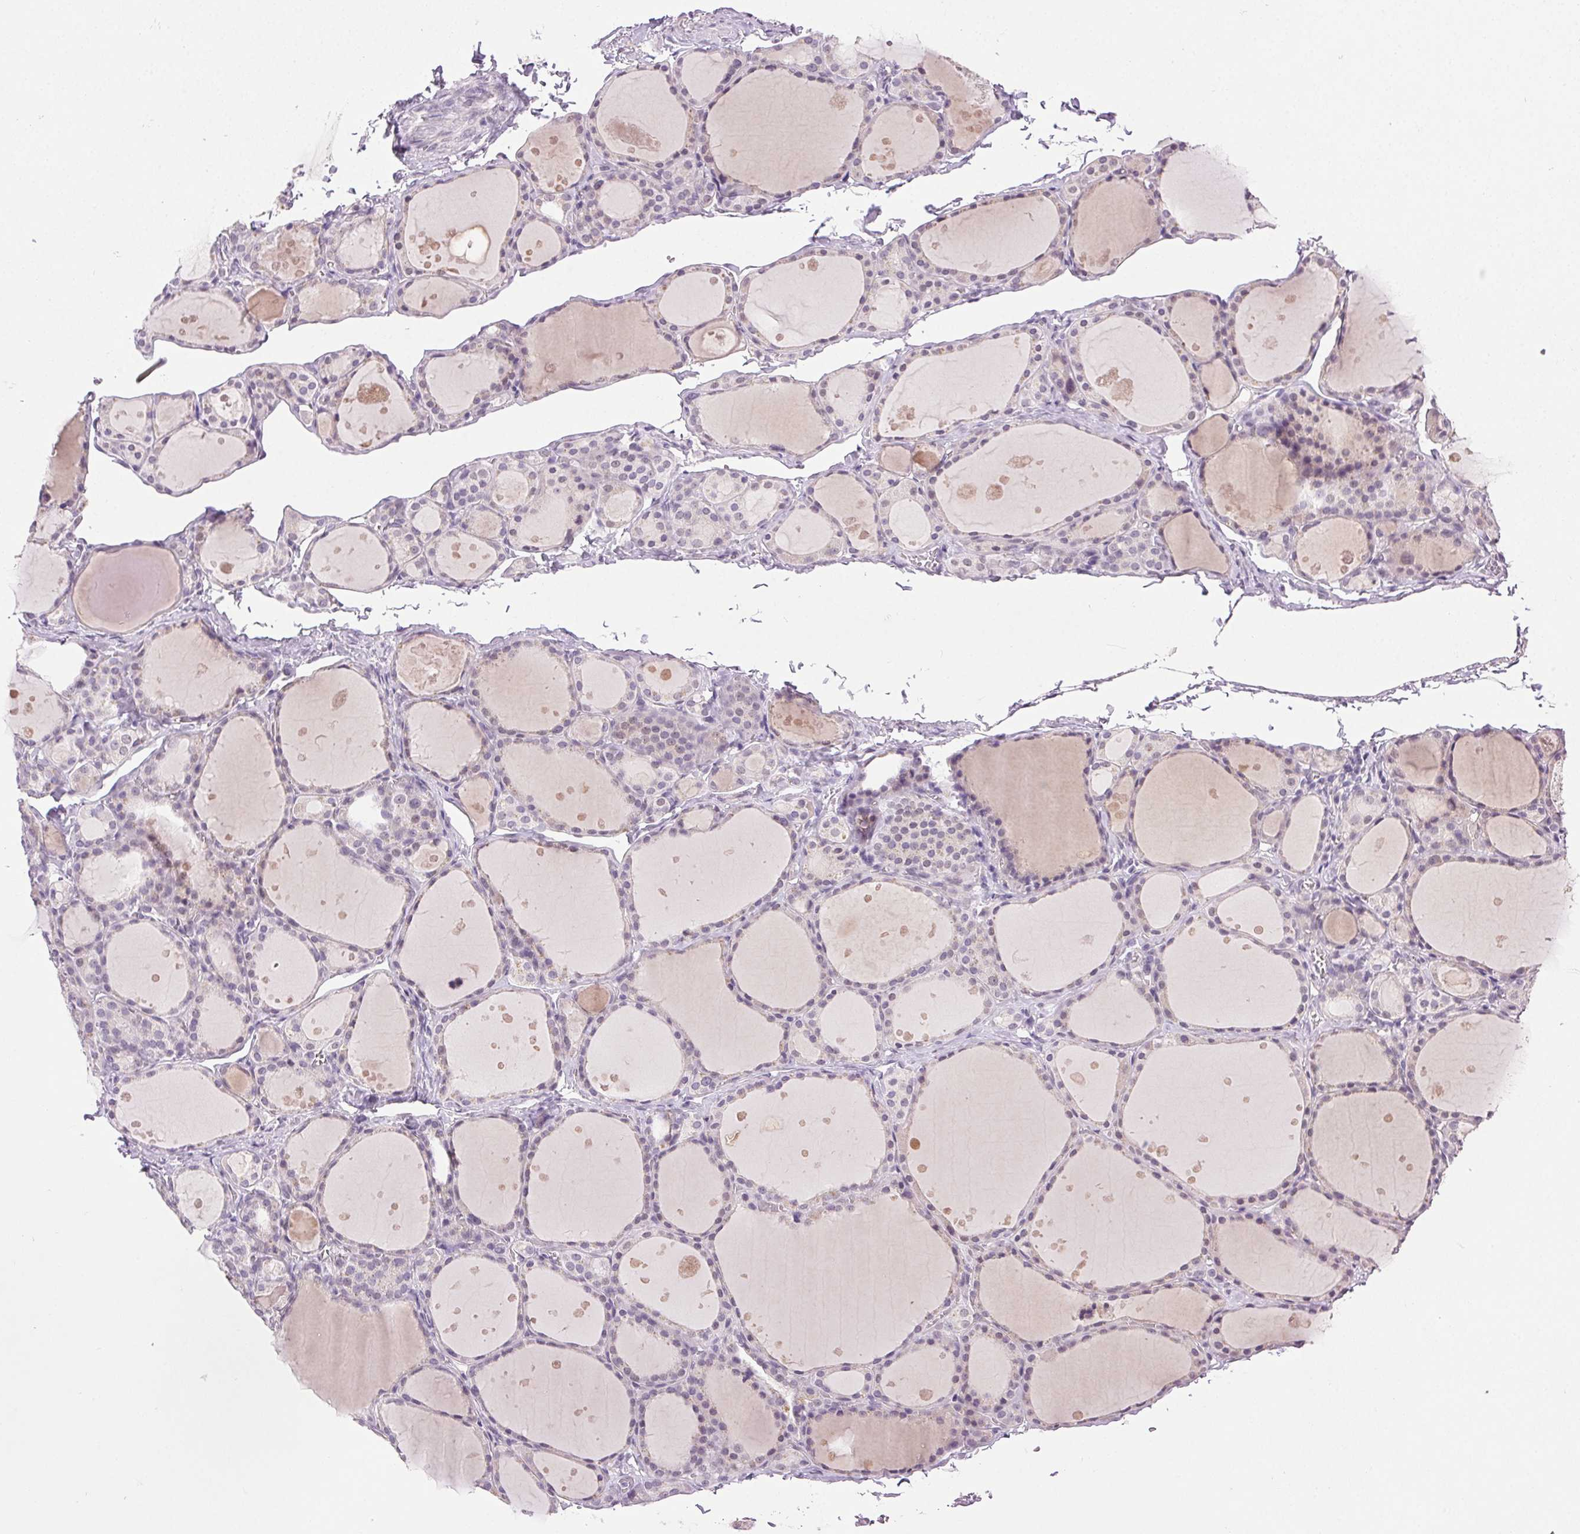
{"staining": {"intensity": "negative", "quantity": "none", "location": "none"}, "tissue": "thyroid gland", "cell_type": "Glandular cells", "image_type": "normal", "snomed": [{"axis": "morphology", "description": "Normal tissue, NOS"}, {"axis": "topography", "description": "Thyroid gland"}], "caption": "Human thyroid gland stained for a protein using immunohistochemistry (IHC) exhibits no staining in glandular cells.", "gene": "CLDN10", "patient": {"sex": "male", "age": 68}}